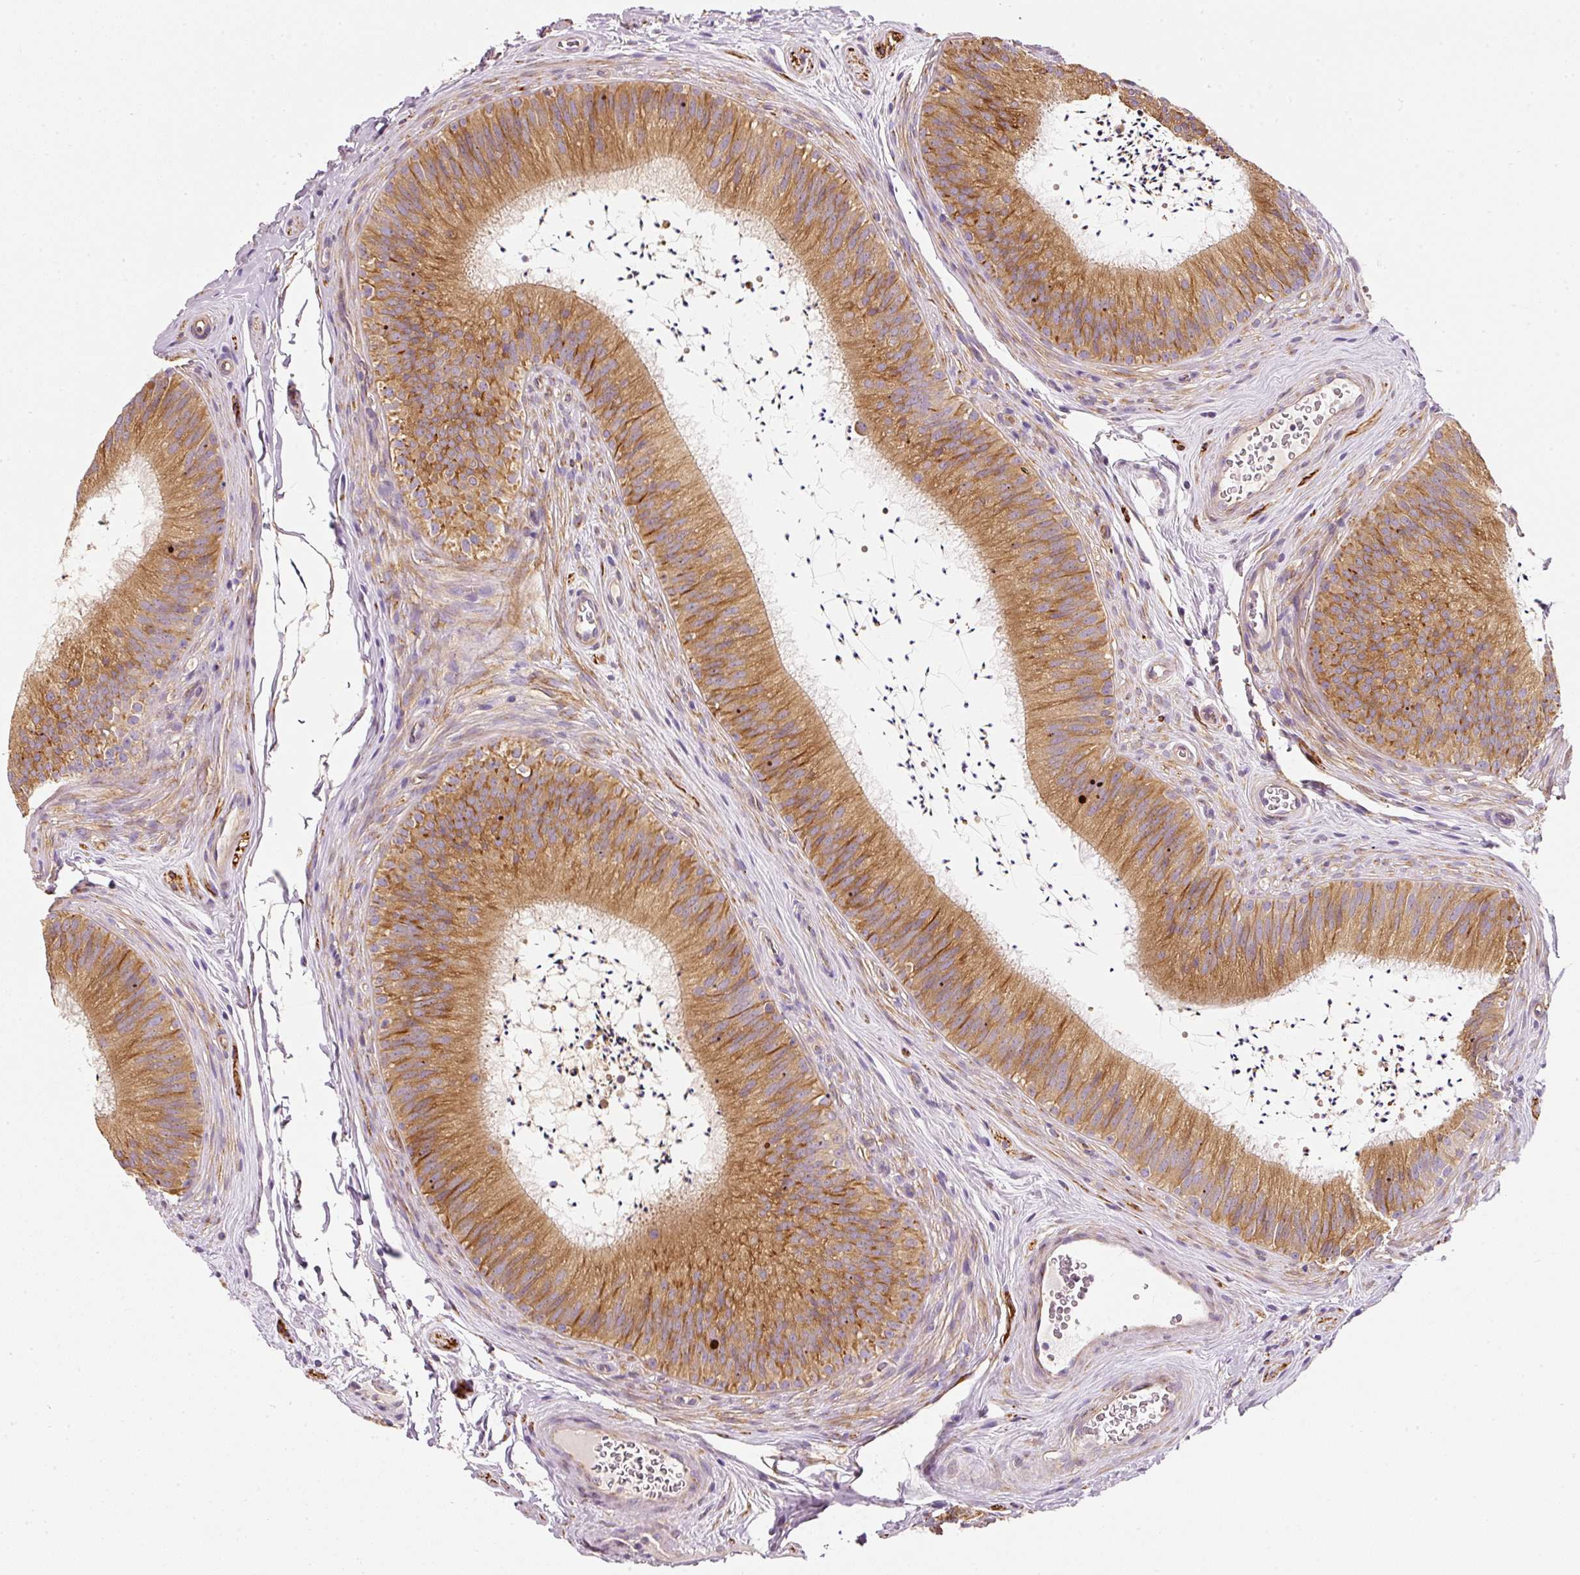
{"staining": {"intensity": "moderate", "quantity": ">75%", "location": "cytoplasmic/membranous"}, "tissue": "epididymis", "cell_type": "Glandular cells", "image_type": "normal", "snomed": [{"axis": "morphology", "description": "Normal tissue, NOS"}, {"axis": "topography", "description": "Epididymis"}], "caption": "Epididymis stained with immunohistochemistry (IHC) demonstrates moderate cytoplasmic/membranous positivity in approximately >75% of glandular cells. Nuclei are stained in blue.", "gene": "RNF167", "patient": {"sex": "male", "age": 24}}